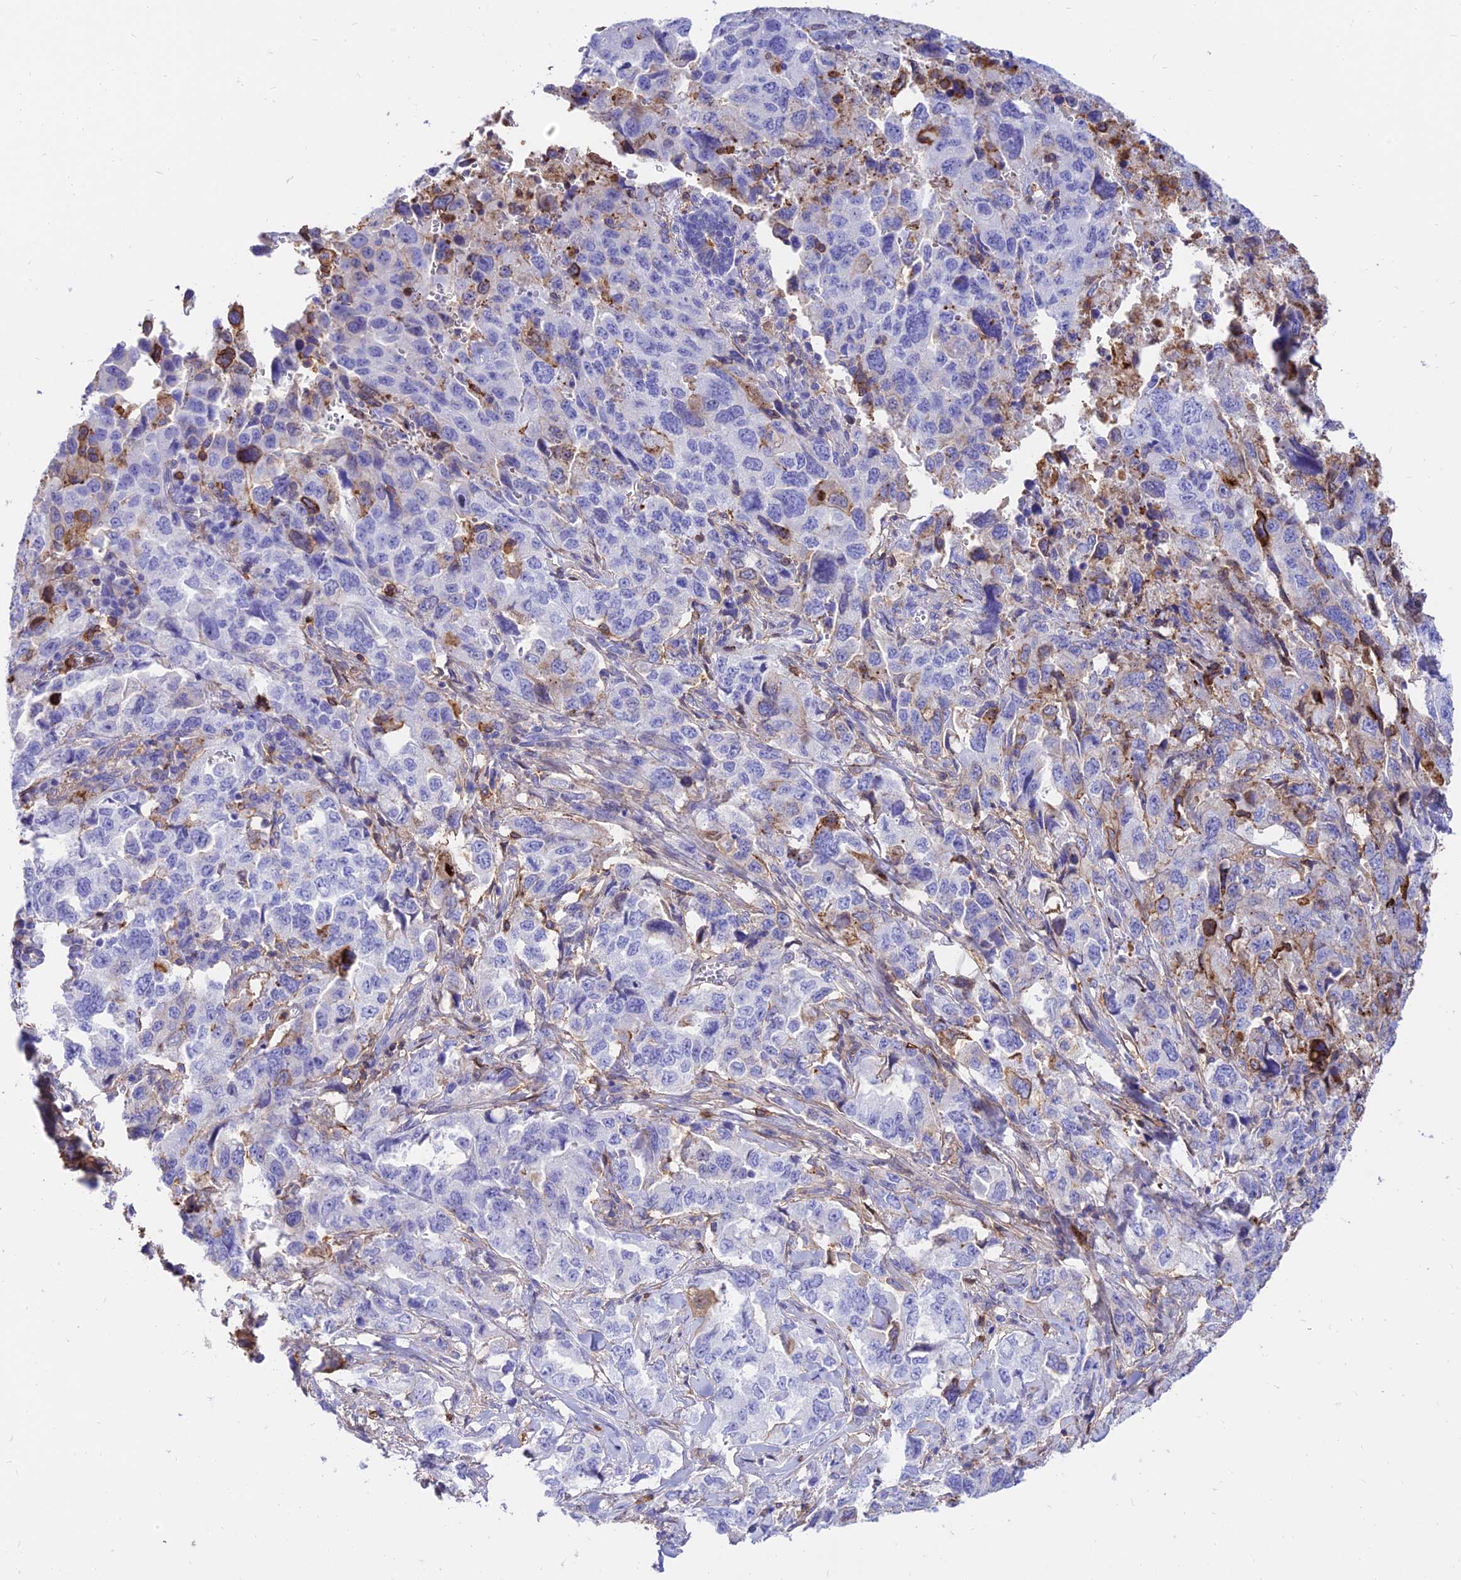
{"staining": {"intensity": "negative", "quantity": "none", "location": "none"}, "tissue": "lung cancer", "cell_type": "Tumor cells", "image_type": "cancer", "snomed": [{"axis": "morphology", "description": "Adenocarcinoma, NOS"}, {"axis": "topography", "description": "Lung"}], "caption": "Protein analysis of lung cancer (adenocarcinoma) exhibits no significant positivity in tumor cells. The staining was performed using DAB to visualize the protein expression in brown, while the nuclei were stained in blue with hematoxylin (Magnification: 20x).", "gene": "SREK1IP1", "patient": {"sex": "female", "age": 51}}